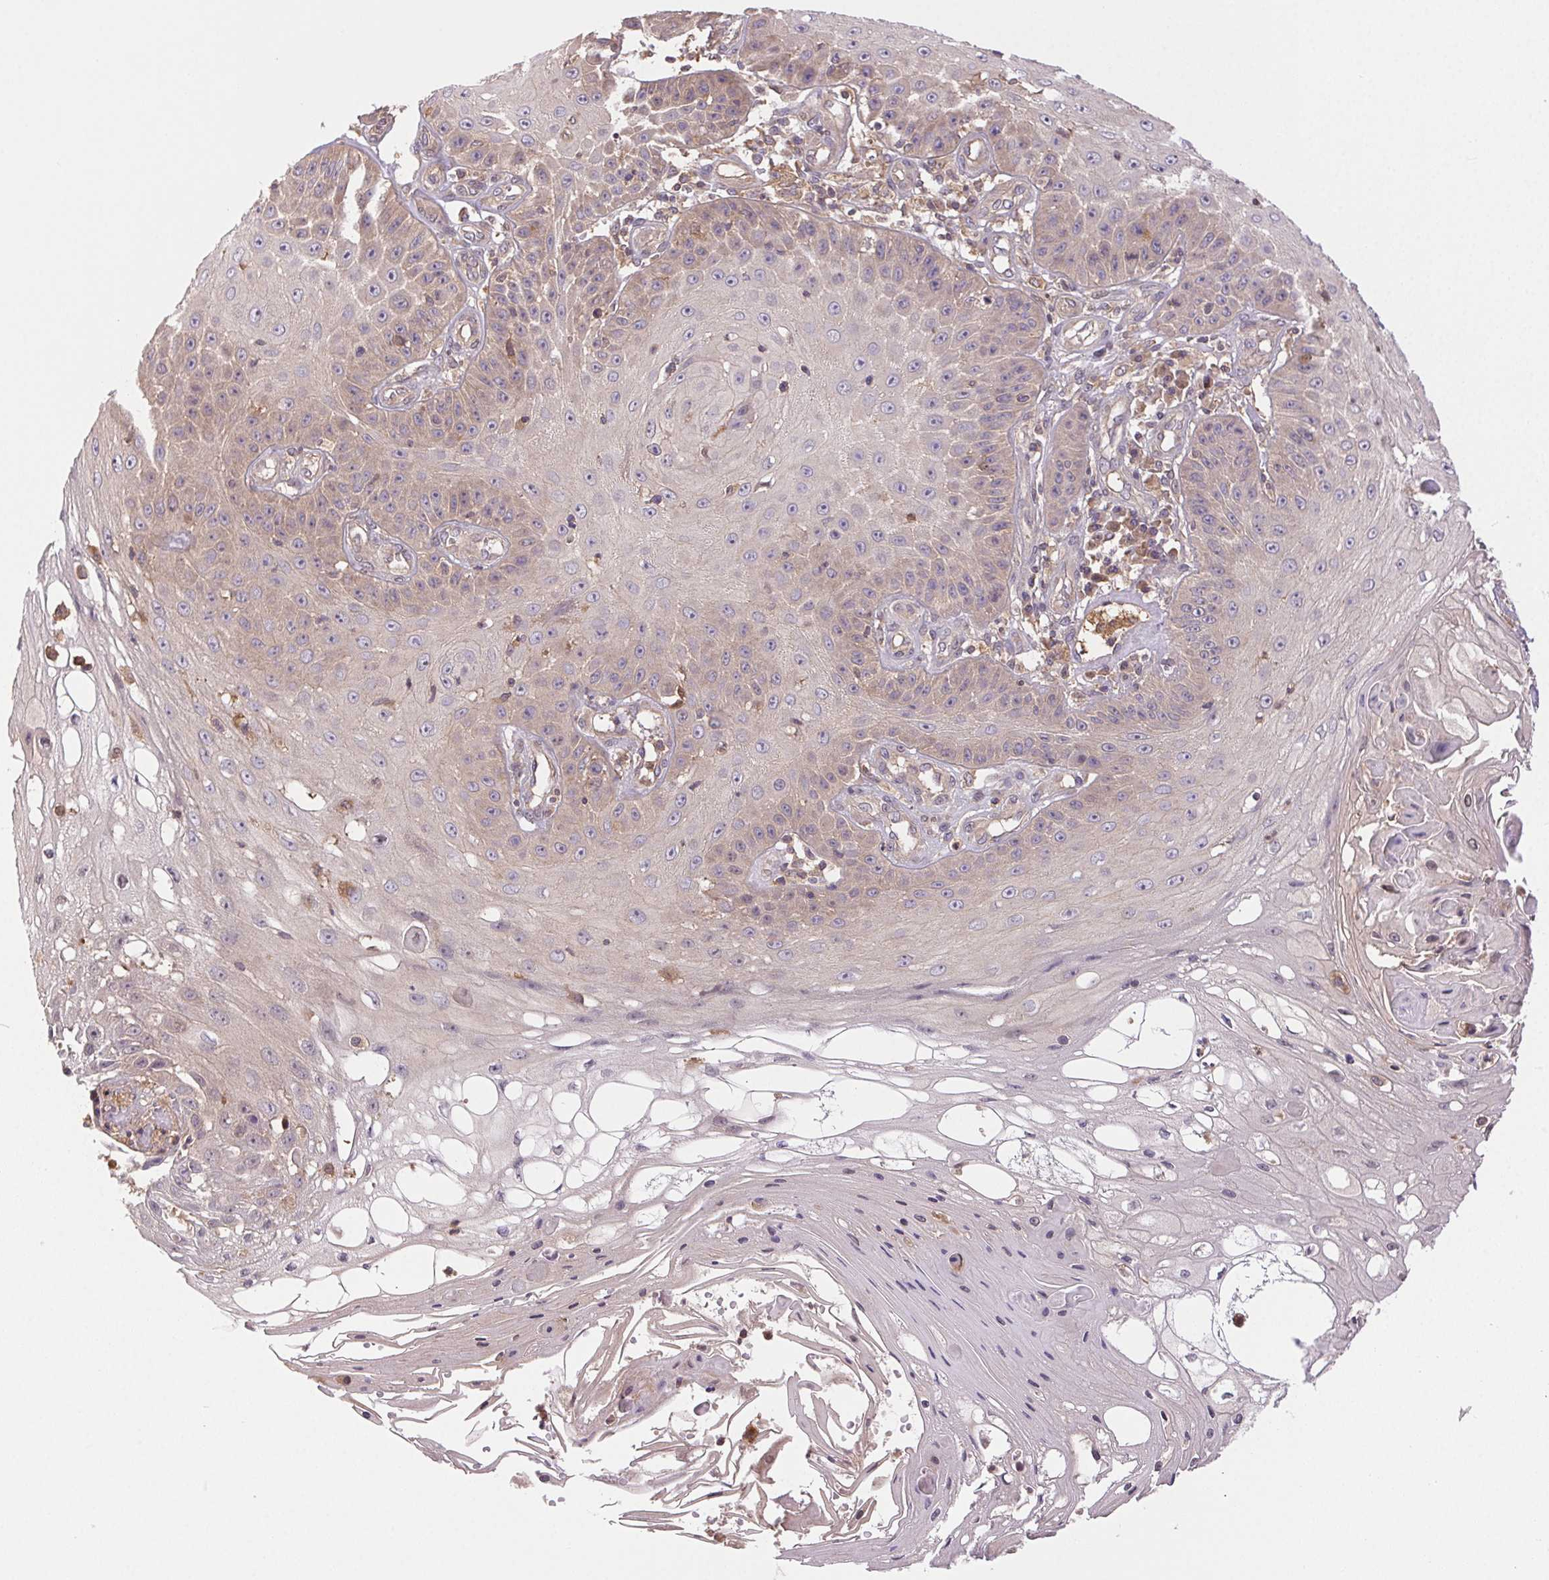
{"staining": {"intensity": "weak", "quantity": "<25%", "location": "cytoplasmic/membranous"}, "tissue": "skin cancer", "cell_type": "Tumor cells", "image_type": "cancer", "snomed": [{"axis": "morphology", "description": "Squamous cell carcinoma, NOS"}, {"axis": "topography", "description": "Skin"}], "caption": "This photomicrograph is of skin cancer stained with immunohistochemistry to label a protein in brown with the nuclei are counter-stained blue. There is no positivity in tumor cells. (Stains: DAB (3,3'-diaminobenzidine) immunohistochemistry (IHC) with hematoxylin counter stain, Microscopy: brightfield microscopy at high magnification).", "gene": "GDI2", "patient": {"sex": "male", "age": 70}}